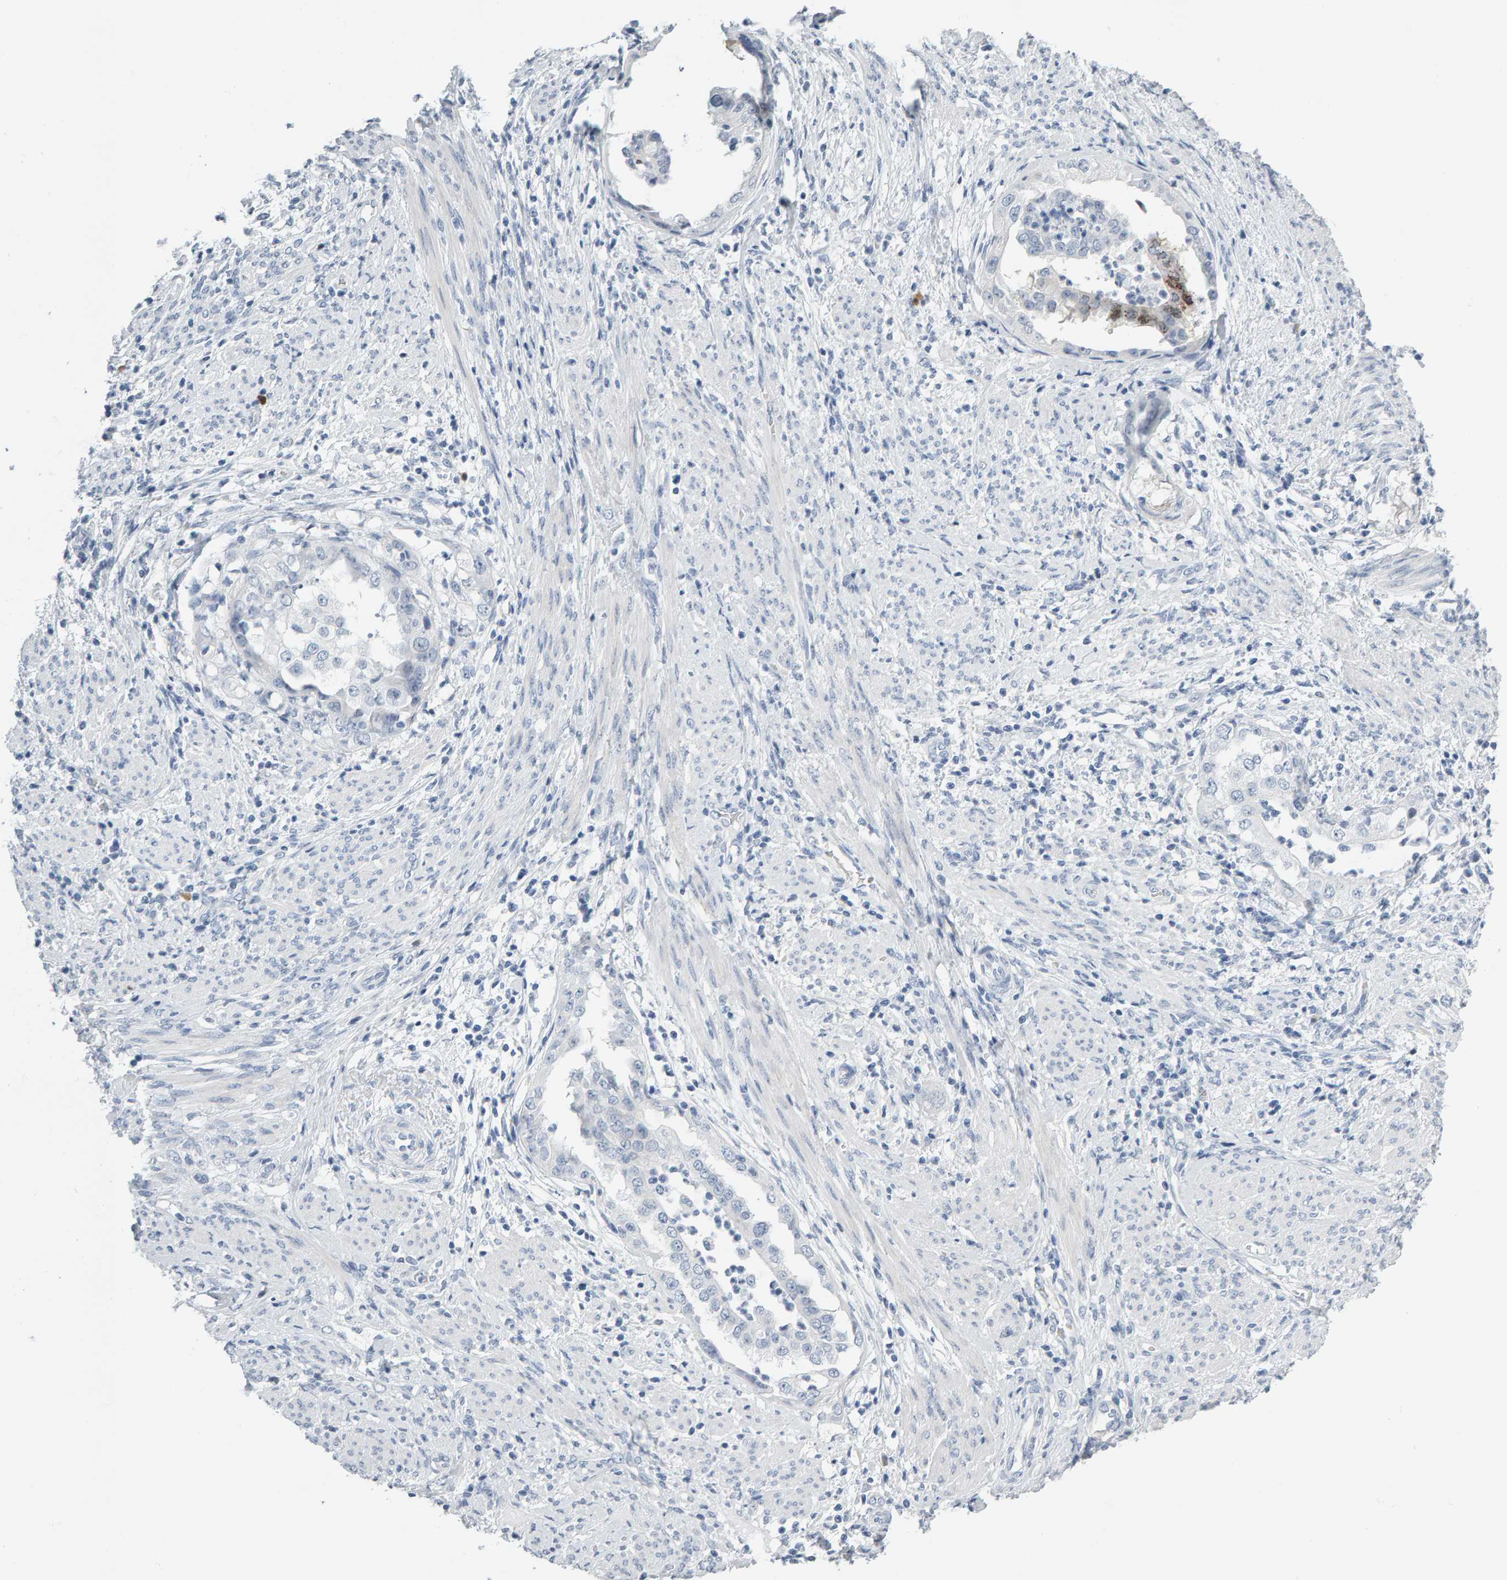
{"staining": {"intensity": "negative", "quantity": "none", "location": "none"}, "tissue": "endometrial cancer", "cell_type": "Tumor cells", "image_type": "cancer", "snomed": [{"axis": "morphology", "description": "Adenocarcinoma, NOS"}, {"axis": "topography", "description": "Endometrium"}], "caption": "Protein analysis of adenocarcinoma (endometrial) demonstrates no significant staining in tumor cells.", "gene": "CTH", "patient": {"sex": "female", "age": 85}}